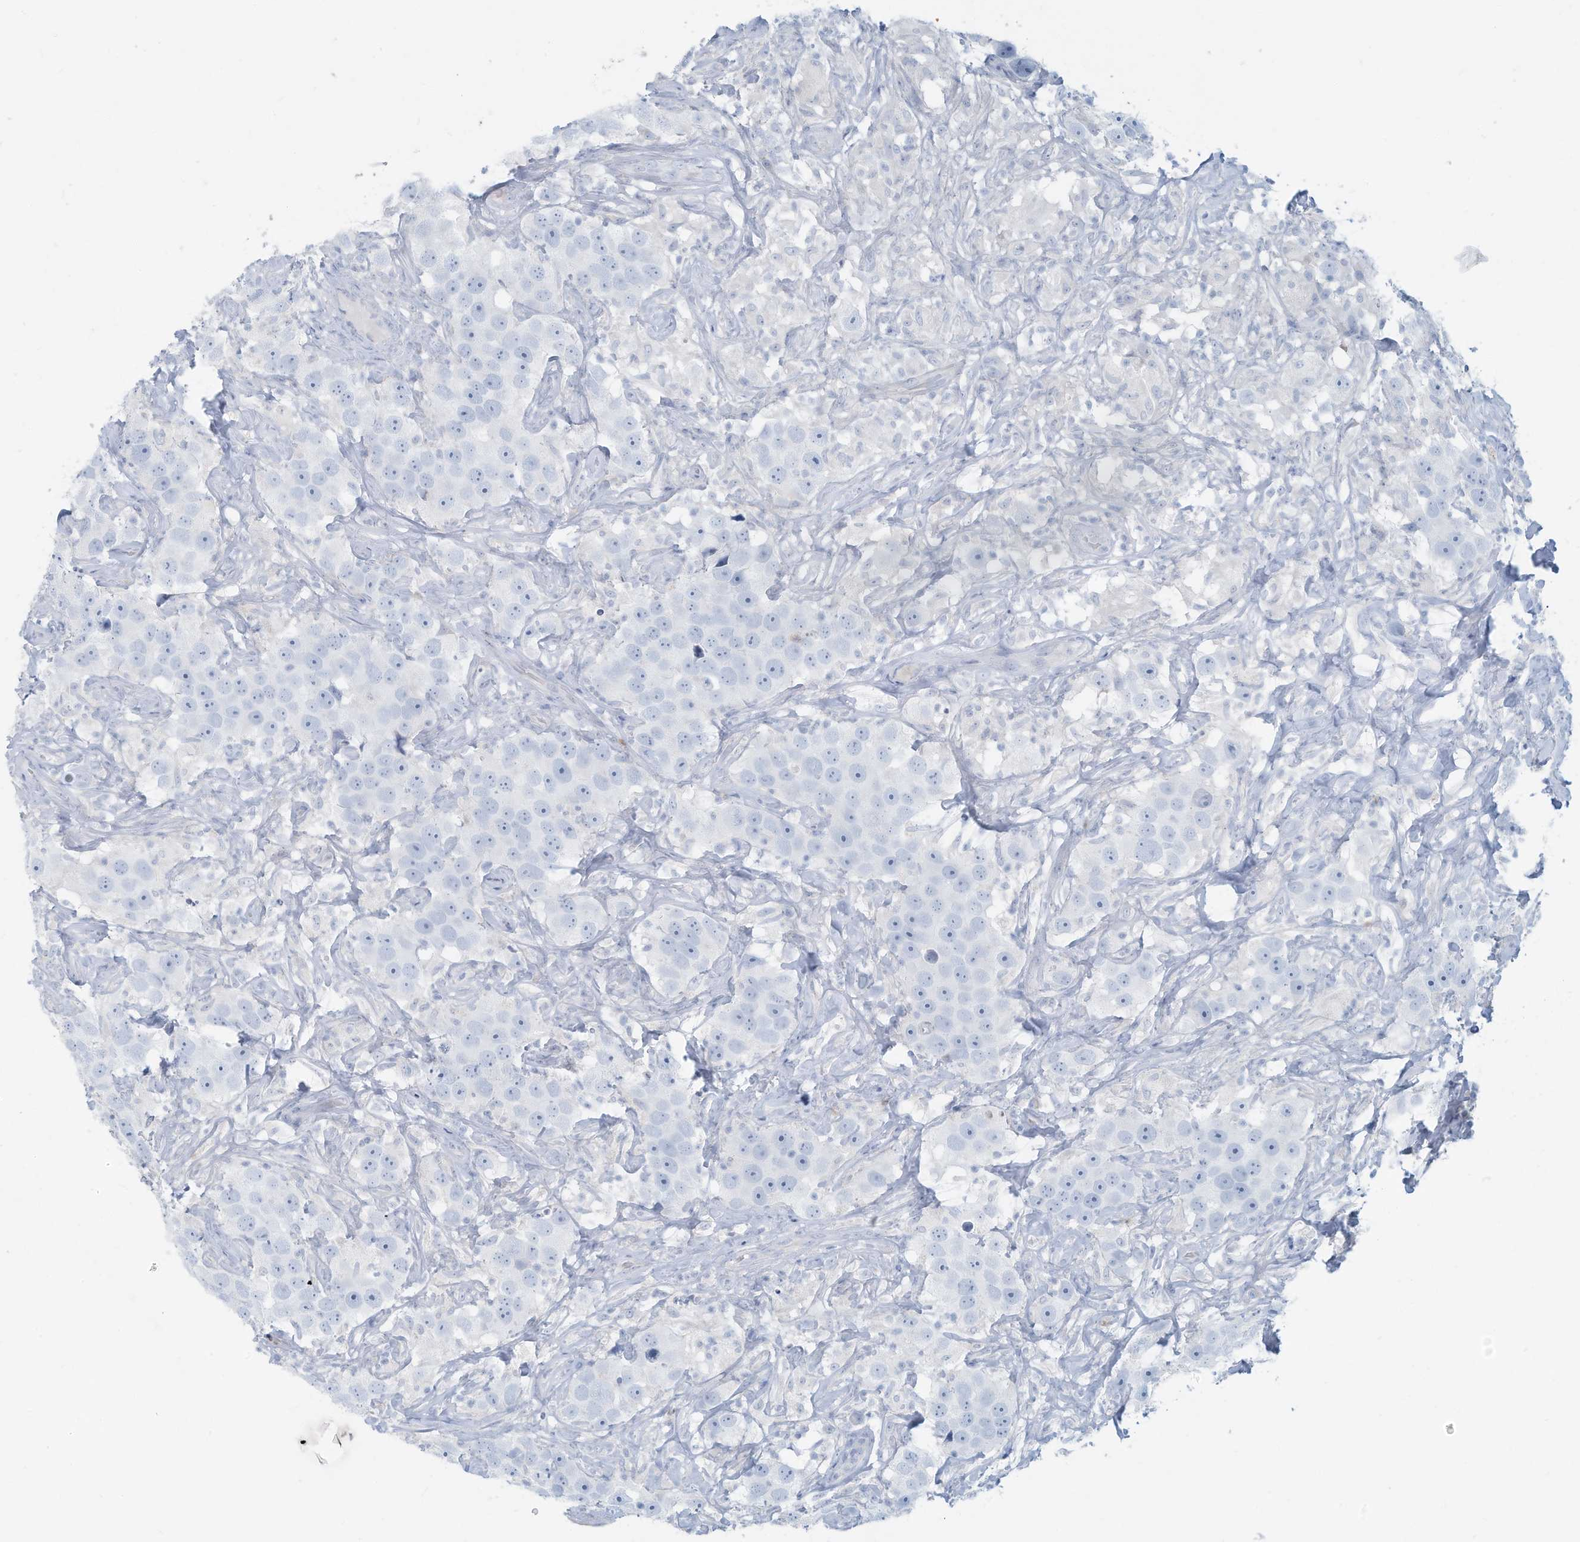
{"staining": {"intensity": "negative", "quantity": "none", "location": "none"}, "tissue": "testis cancer", "cell_type": "Tumor cells", "image_type": "cancer", "snomed": [{"axis": "morphology", "description": "Seminoma, NOS"}, {"axis": "topography", "description": "Testis"}], "caption": "Human seminoma (testis) stained for a protein using IHC demonstrates no staining in tumor cells.", "gene": "ERI2", "patient": {"sex": "male", "age": 49}}